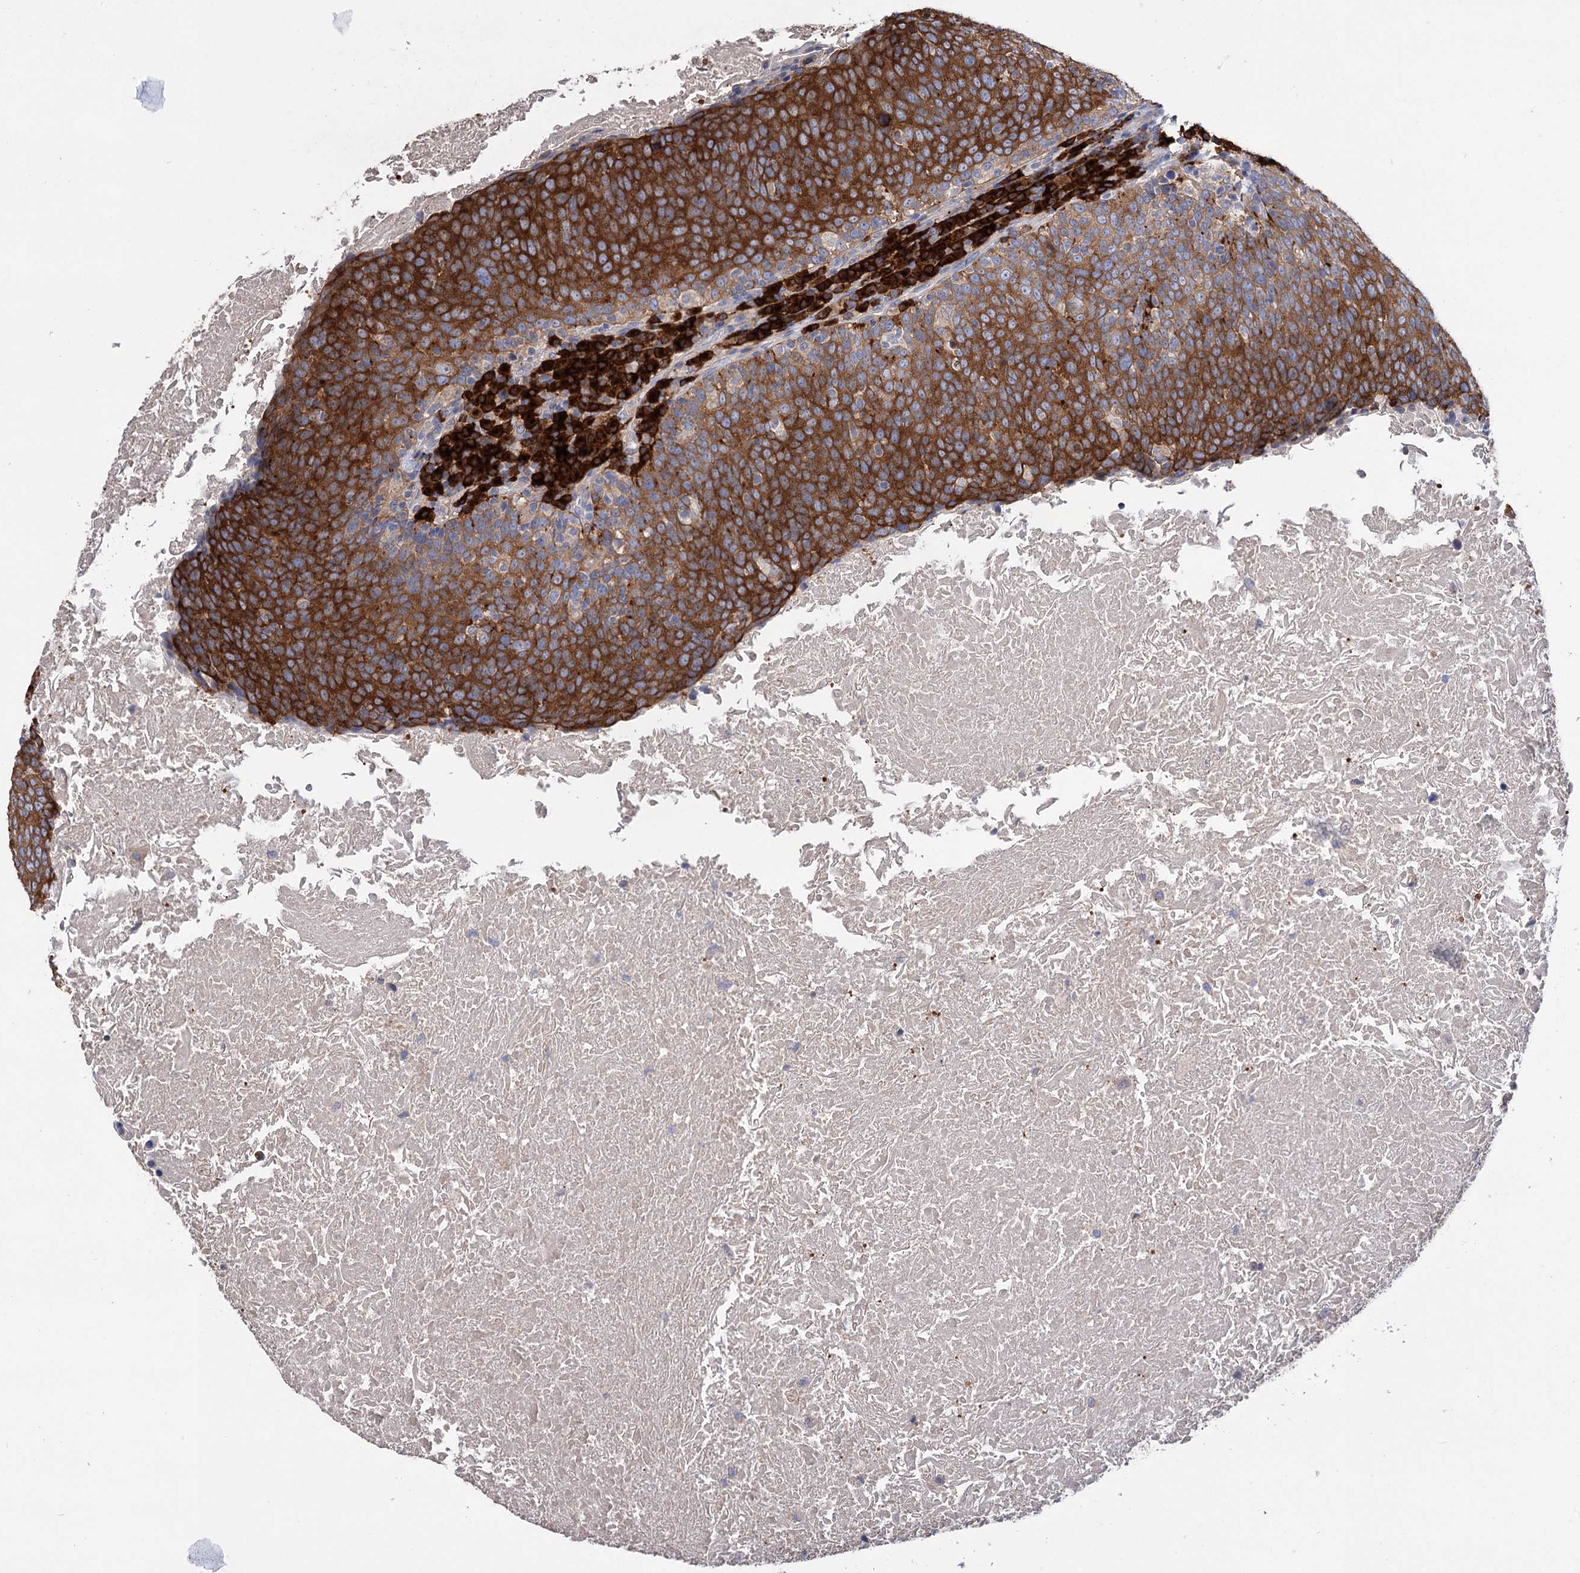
{"staining": {"intensity": "strong", "quantity": ">75%", "location": "cytoplasmic/membranous"}, "tissue": "head and neck cancer", "cell_type": "Tumor cells", "image_type": "cancer", "snomed": [{"axis": "morphology", "description": "Squamous cell carcinoma, NOS"}, {"axis": "morphology", "description": "Squamous cell carcinoma, metastatic, NOS"}, {"axis": "topography", "description": "Lymph node"}, {"axis": "topography", "description": "Head-Neck"}], "caption": "Strong cytoplasmic/membranous positivity is identified in approximately >75% of tumor cells in head and neck cancer.", "gene": "BBS4", "patient": {"sex": "male", "age": 62}}